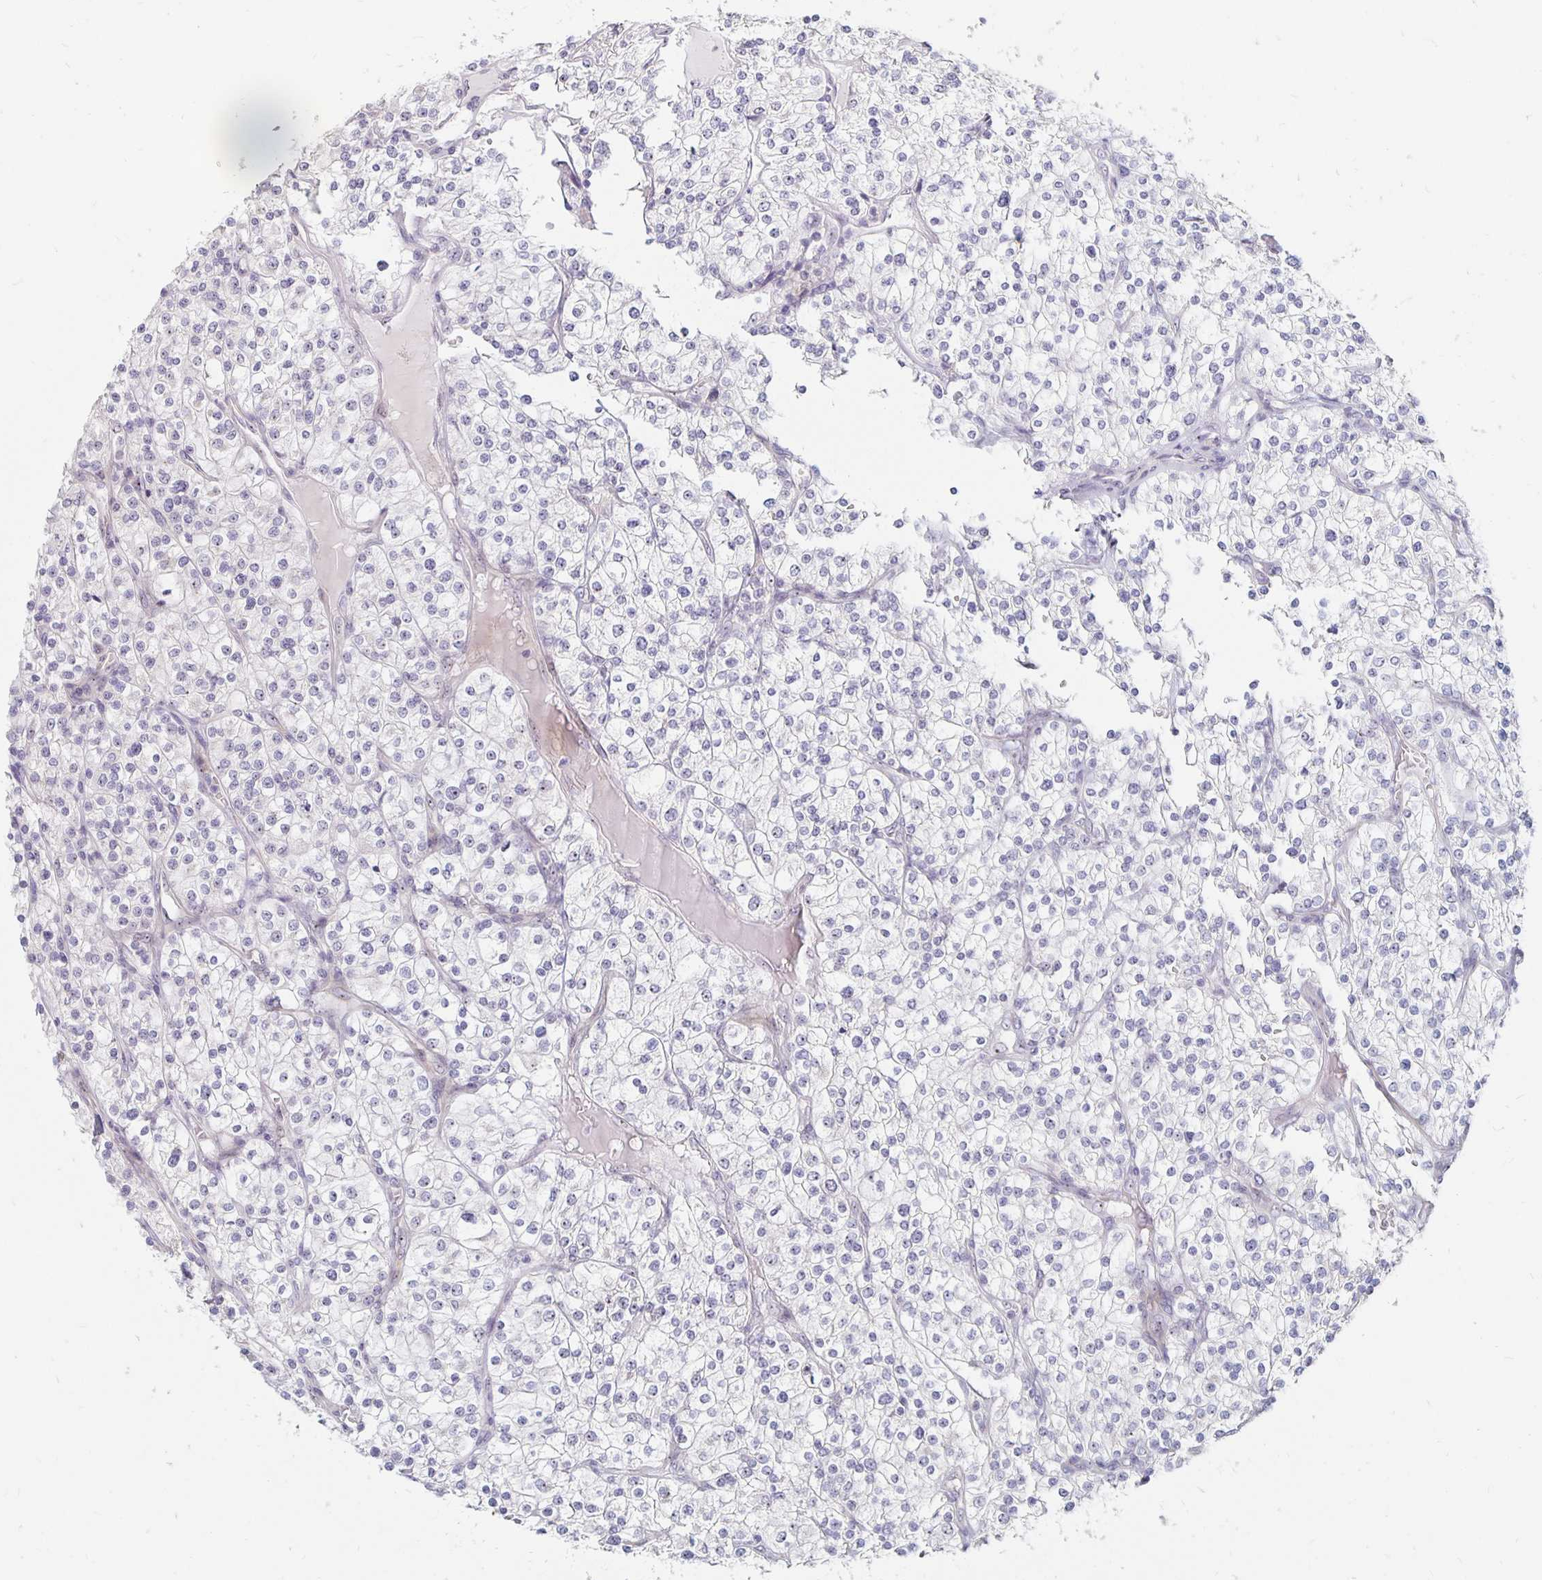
{"staining": {"intensity": "weak", "quantity": "<25%", "location": "nuclear"}, "tissue": "renal cancer", "cell_type": "Tumor cells", "image_type": "cancer", "snomed": [{"axis": "morphology", "description": "Adenocarcinoma, NOS"}, {"axis": "topography", "description": "Kidney"}], "caption": "Image shows no significant protein staining in tumor cells of adenocarcinoma (renal).", "gene": "NUP85", "patient": {"sex": "male", "age": 80}}